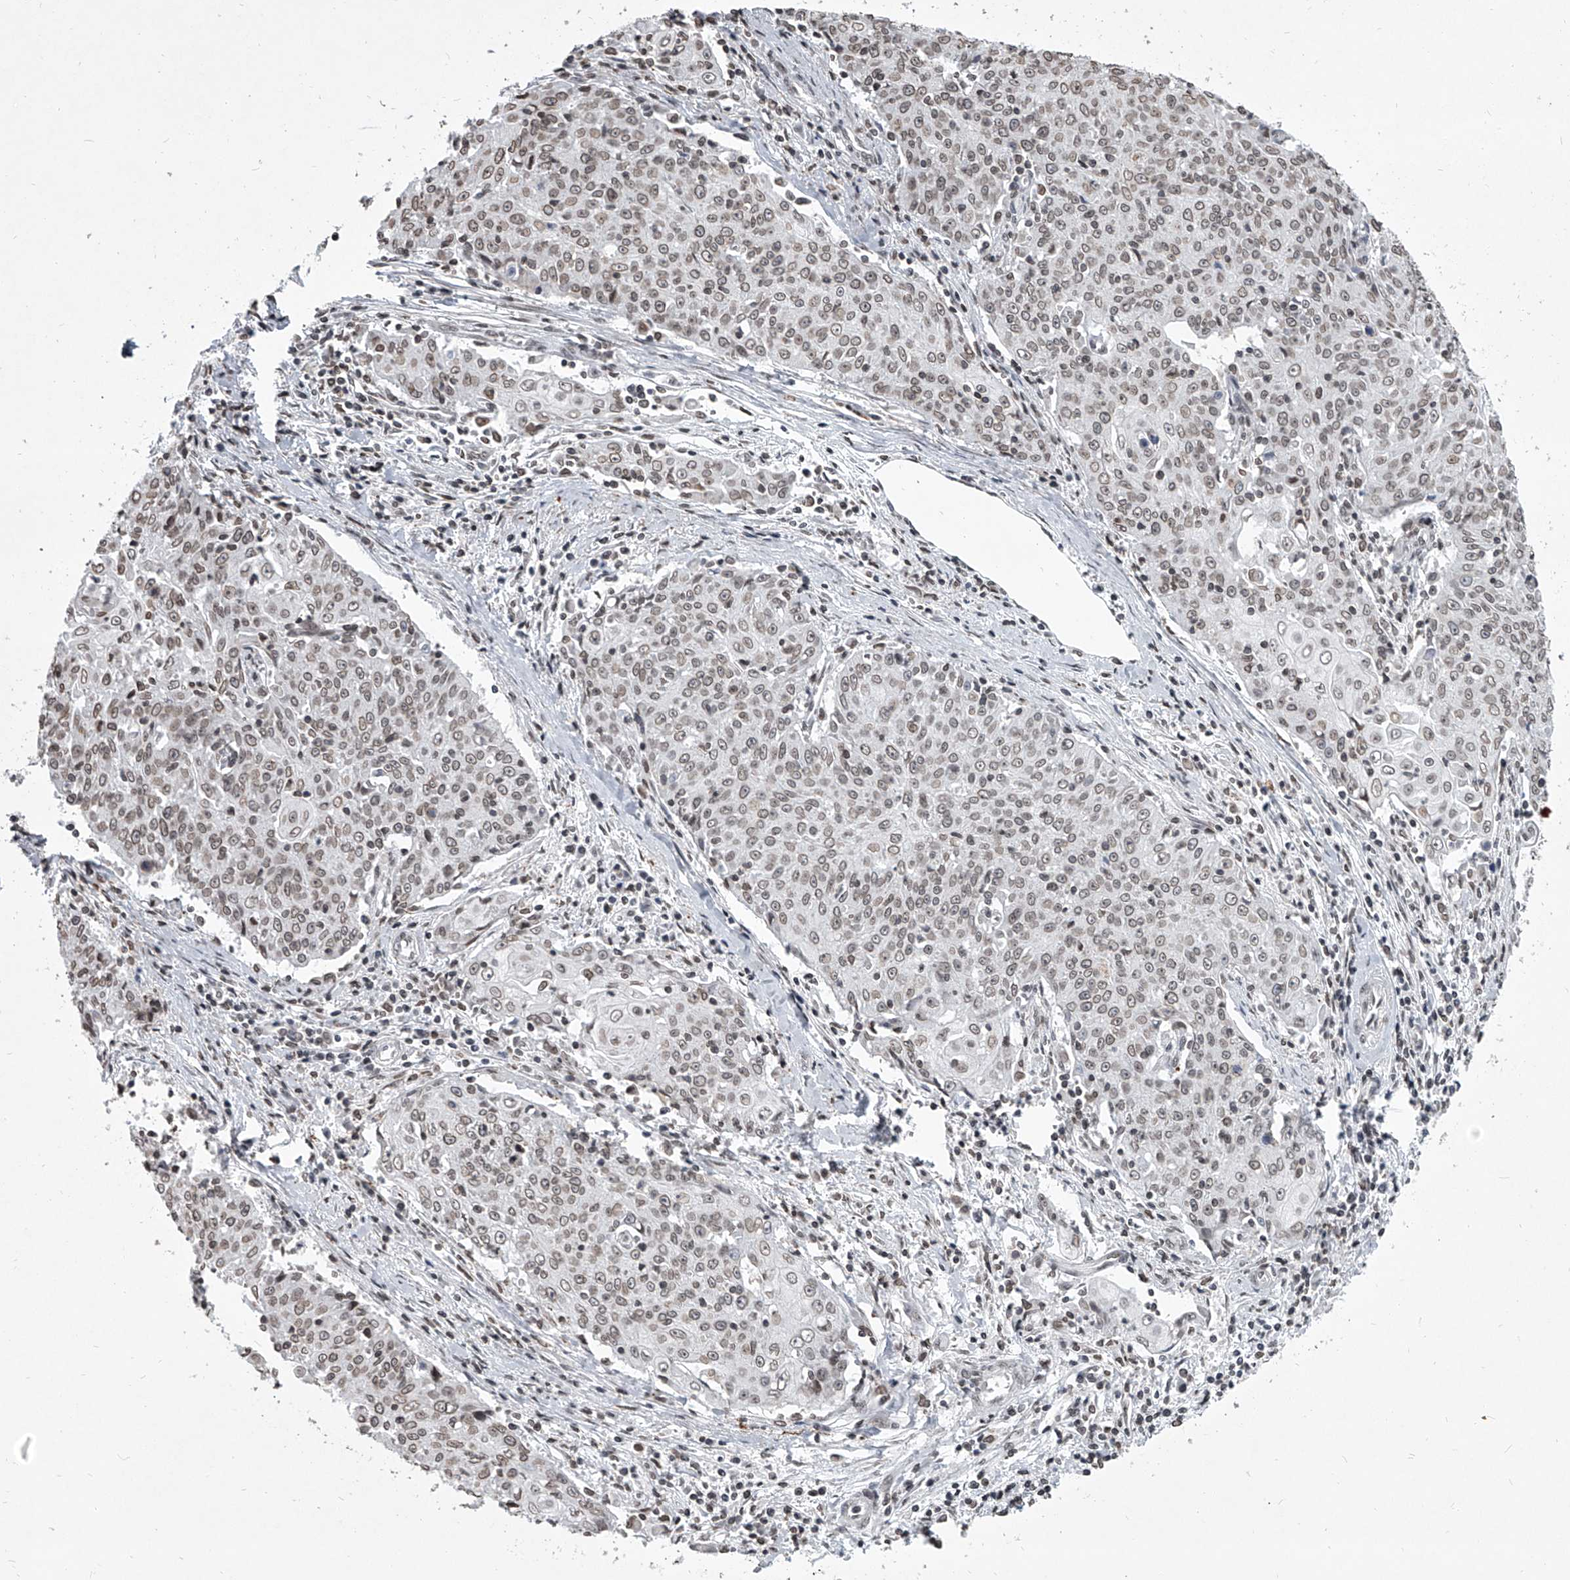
{"staining": {"intensity": "weak", "quantity": "25%-75%", "location": "nuclear"}, "tissue": "cervical cancer", "cell_type": "Tumor cells", "image_type": "cancer", "snomed": [{"axis": "morphology", "description": "Squamous cell carcinoma, NOS"}, {"axis": "topography", "description": "Cervix"}], "caption": "Immunohistochemical staining of human cervical squamous cell carcinoma shows low levels of weak nuclear protein positivity in approximately 25%-75% of tumor cells.", "gene": "PPIL4", "patient": {"sex": "female", "age": 48}}